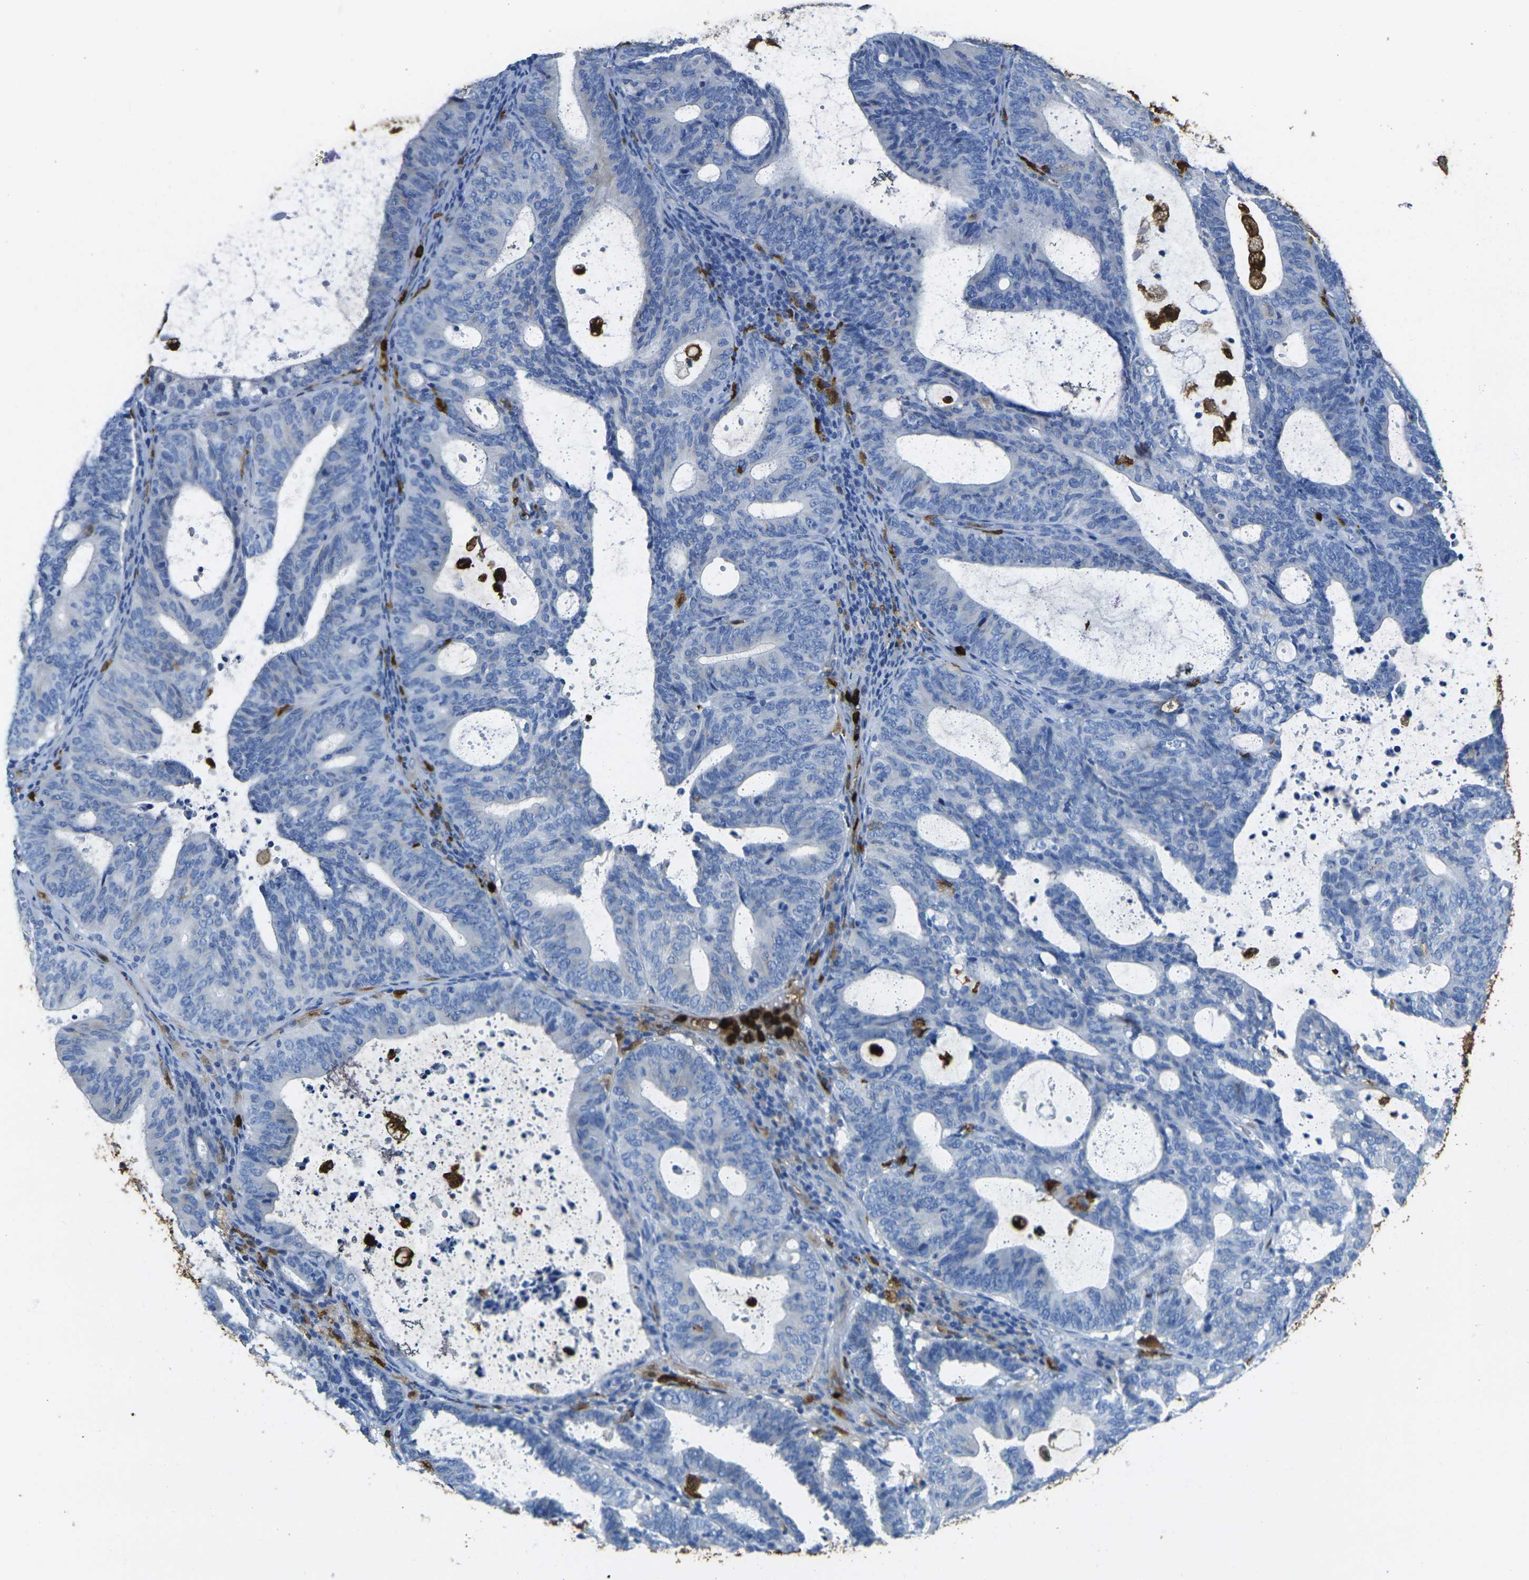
{"staining": {"intensity": "negative", "quantity": "none", "location": "none"}, "tissue": "endometrial cancer", "cell_type": "Tumor cells", "image_type": "cancer", "snomed": [{"axis": "morphology", "description": "Adenocarcinoma, NOS"}, {"axis": "topography", "description": "Uterus"}], "caption": "Tumor cells show no significant positivity in endometrial cancer.", "gene": "S100A9", "patient": {"sex": "female", "age": 83}}